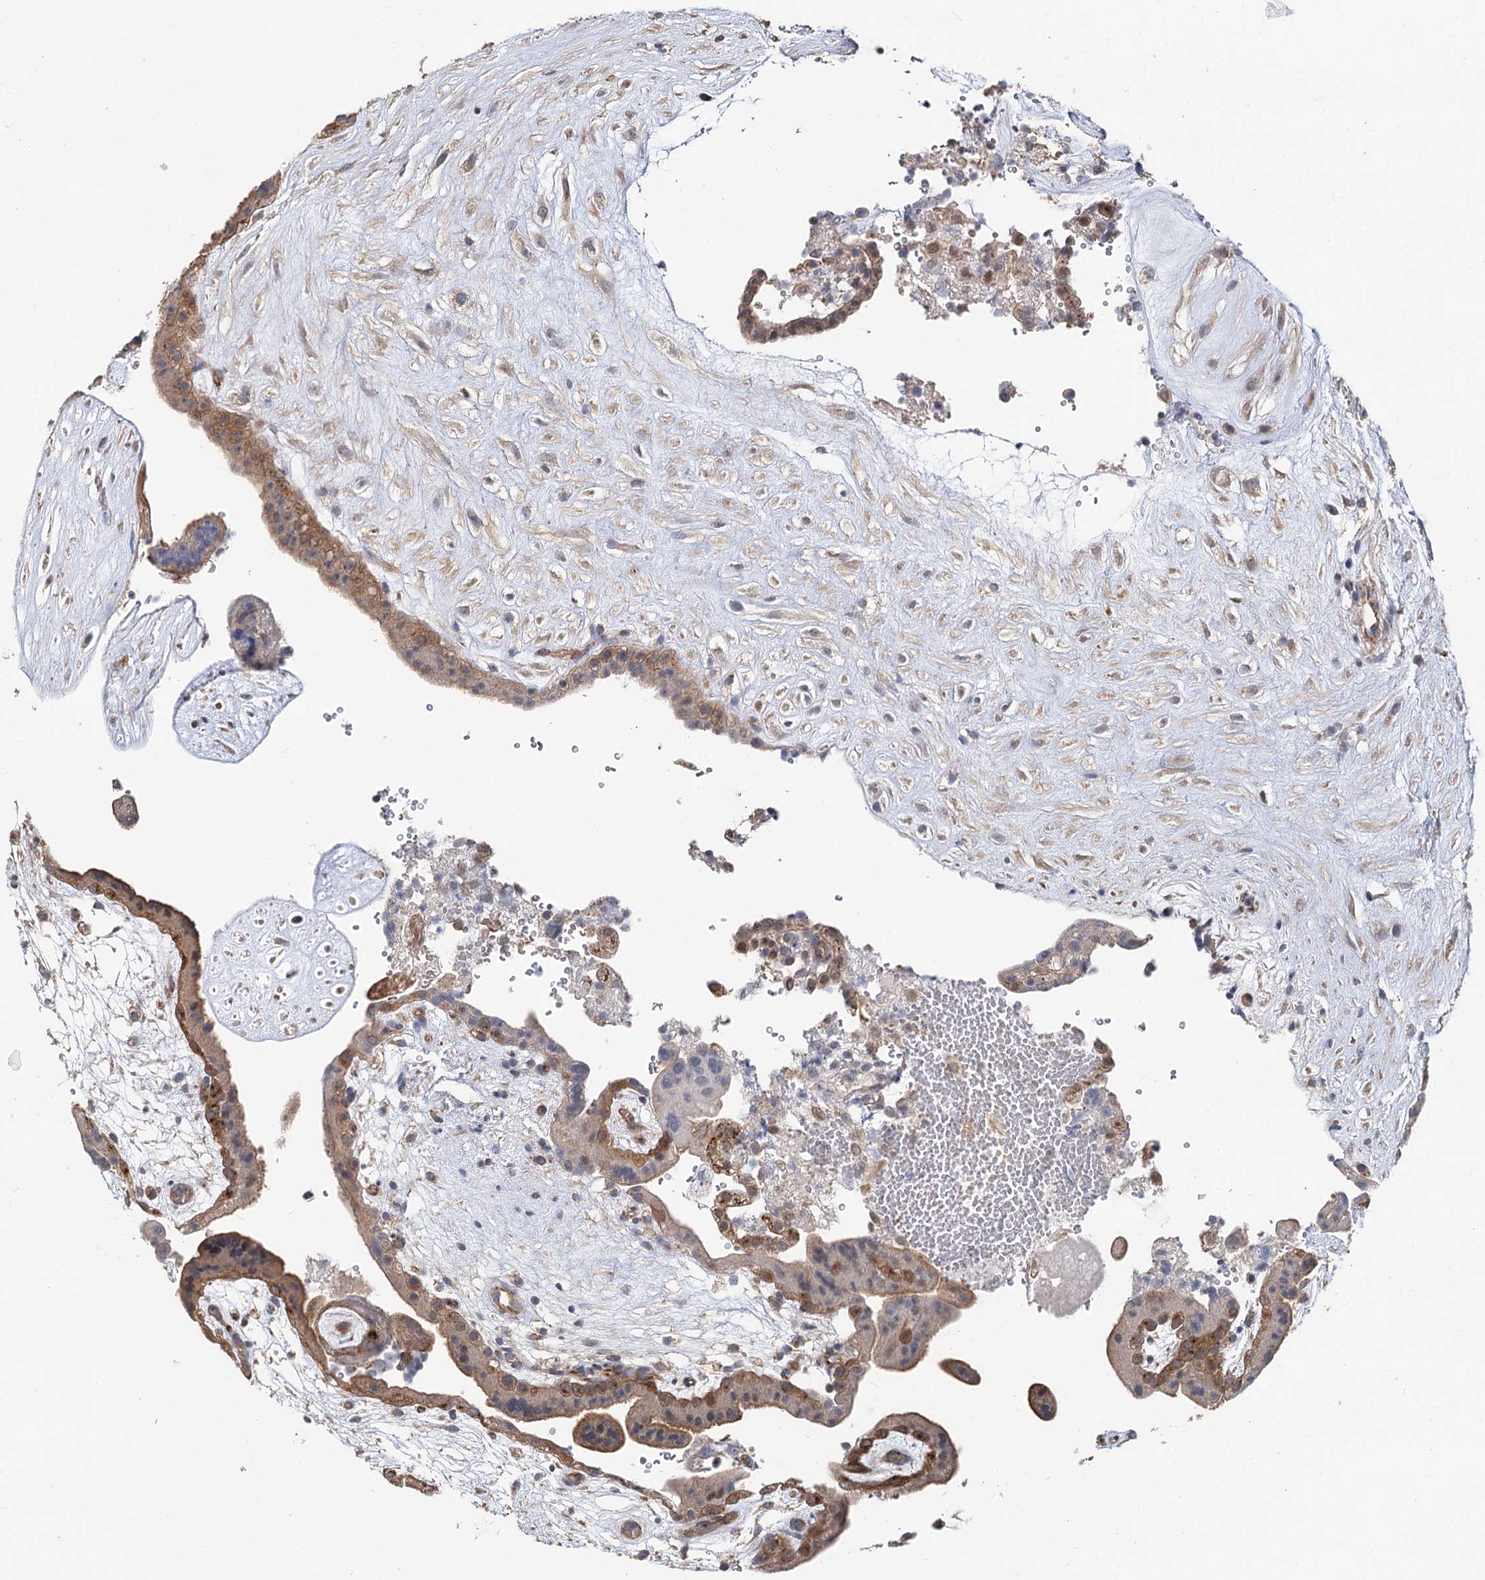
{"staining": {"intensity": "moderate", "quantity": ">75%", "location": "nuclear"}, "tissue": "placenta", "cell_type": "Decidual cells", "image_type": "normal", "snomed": [{"axis": "morphology", "description": "Normal tissue, NOS"}, {"axis": "topography", "description": "Placenta"}], "caption": "Approximately >75% of decidual cells in unremarkable placenta reveal moderate nuclear protein positivity as visualized by brown immunohistochemical staining.", "gene": "STX6", "patient": {"sex": "female", "age": 18}}